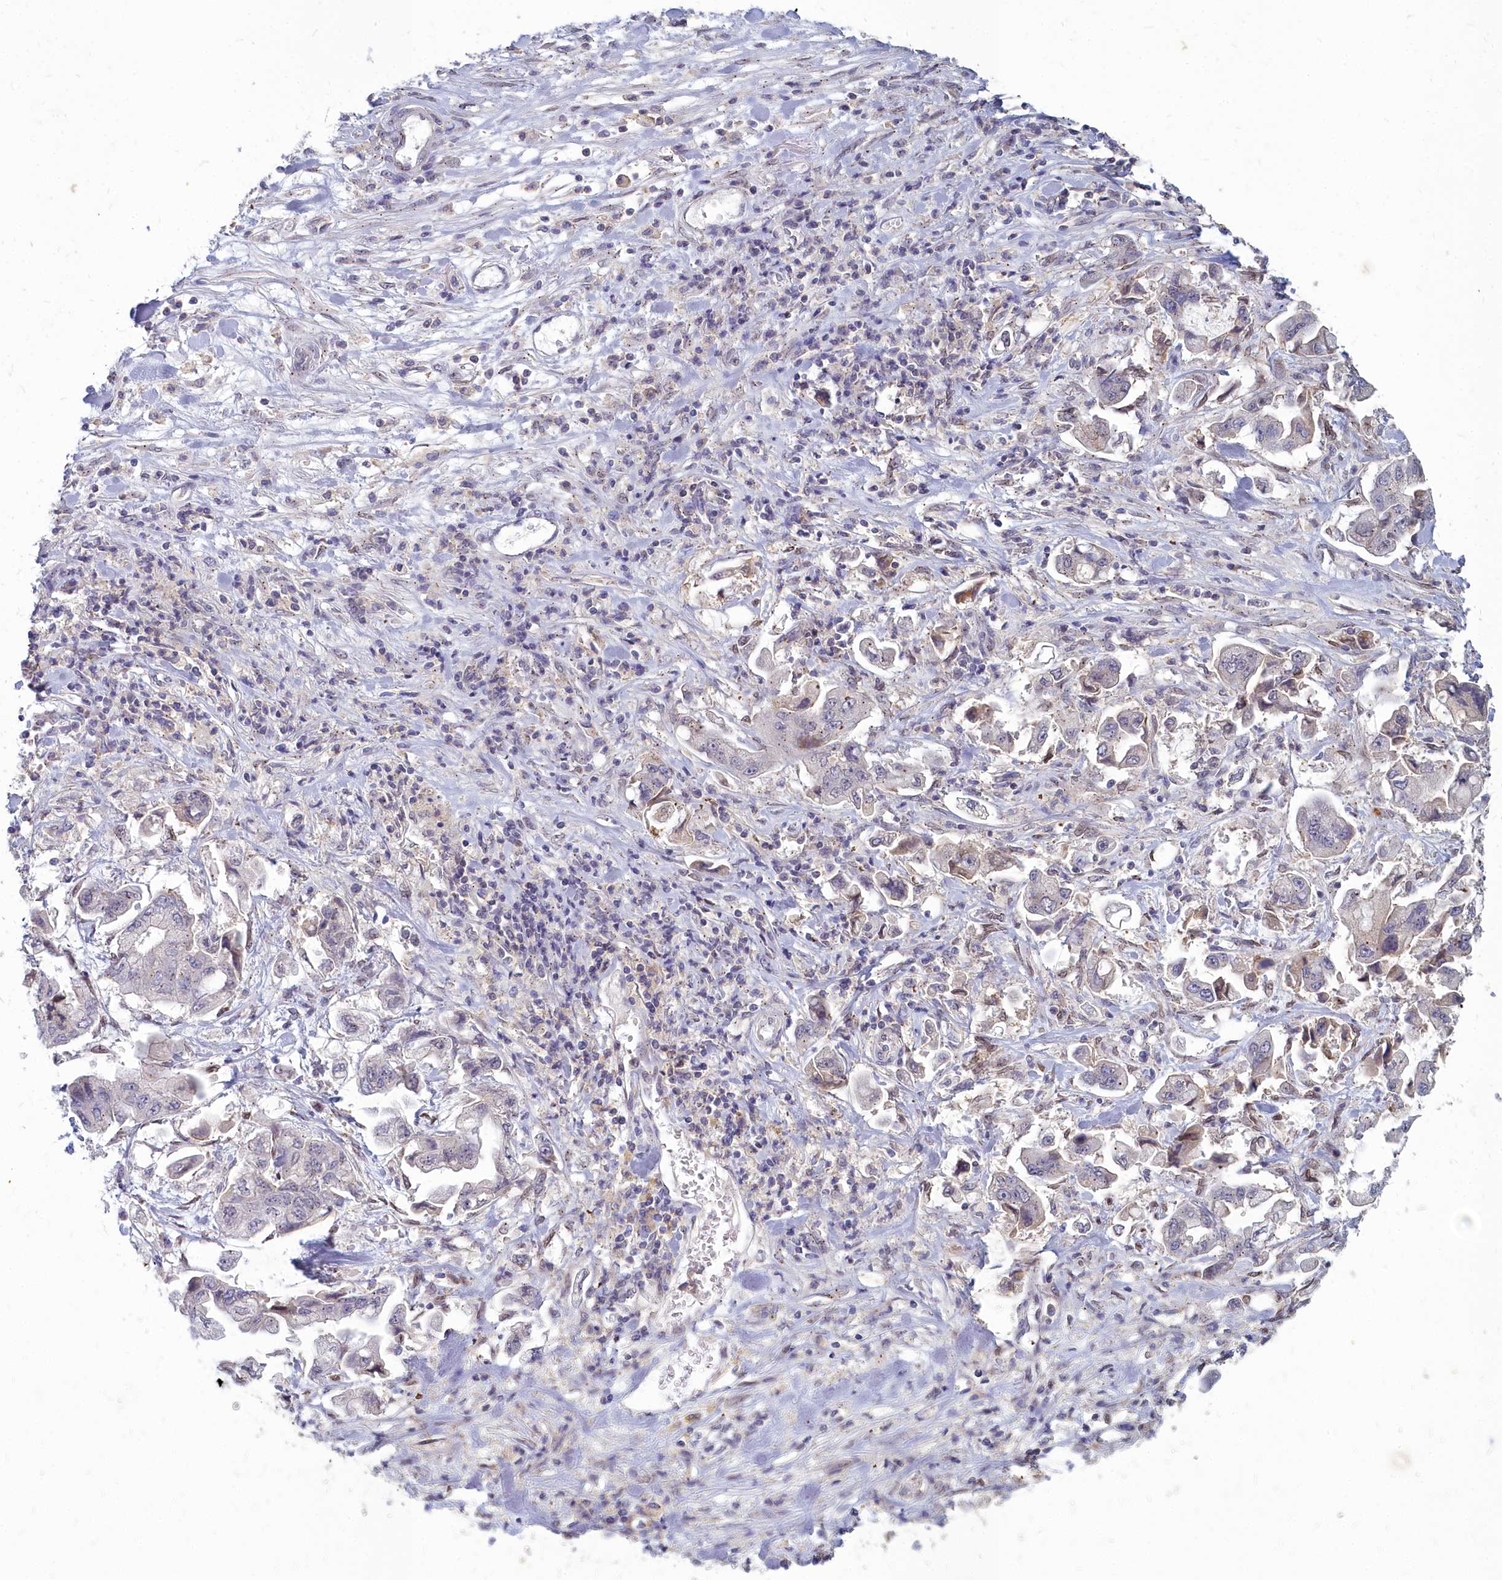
{"staining": {"intensity": "weak", "quantity": "<25%", "location": "cytoplasmic/membranous"}, "tissue": "stomach cancer", "cell_type": "Tumor cells", "image_type": "cancer", "snomed": [{"axis": "morphology", "description": "Adenocarcinoma, NOS"}, {"axis": "topography", "description": "Stomach"}], "caption": "Tumor cells show no significant expression in stomach cancer (adenocarcinoma). Brightfield microscopy of IHC stained with DAB (brown) and hematoxylin (blue), captured at high magnification.", "gene": "NOXA1", "patient": {"sex": "male", "age": 62}}